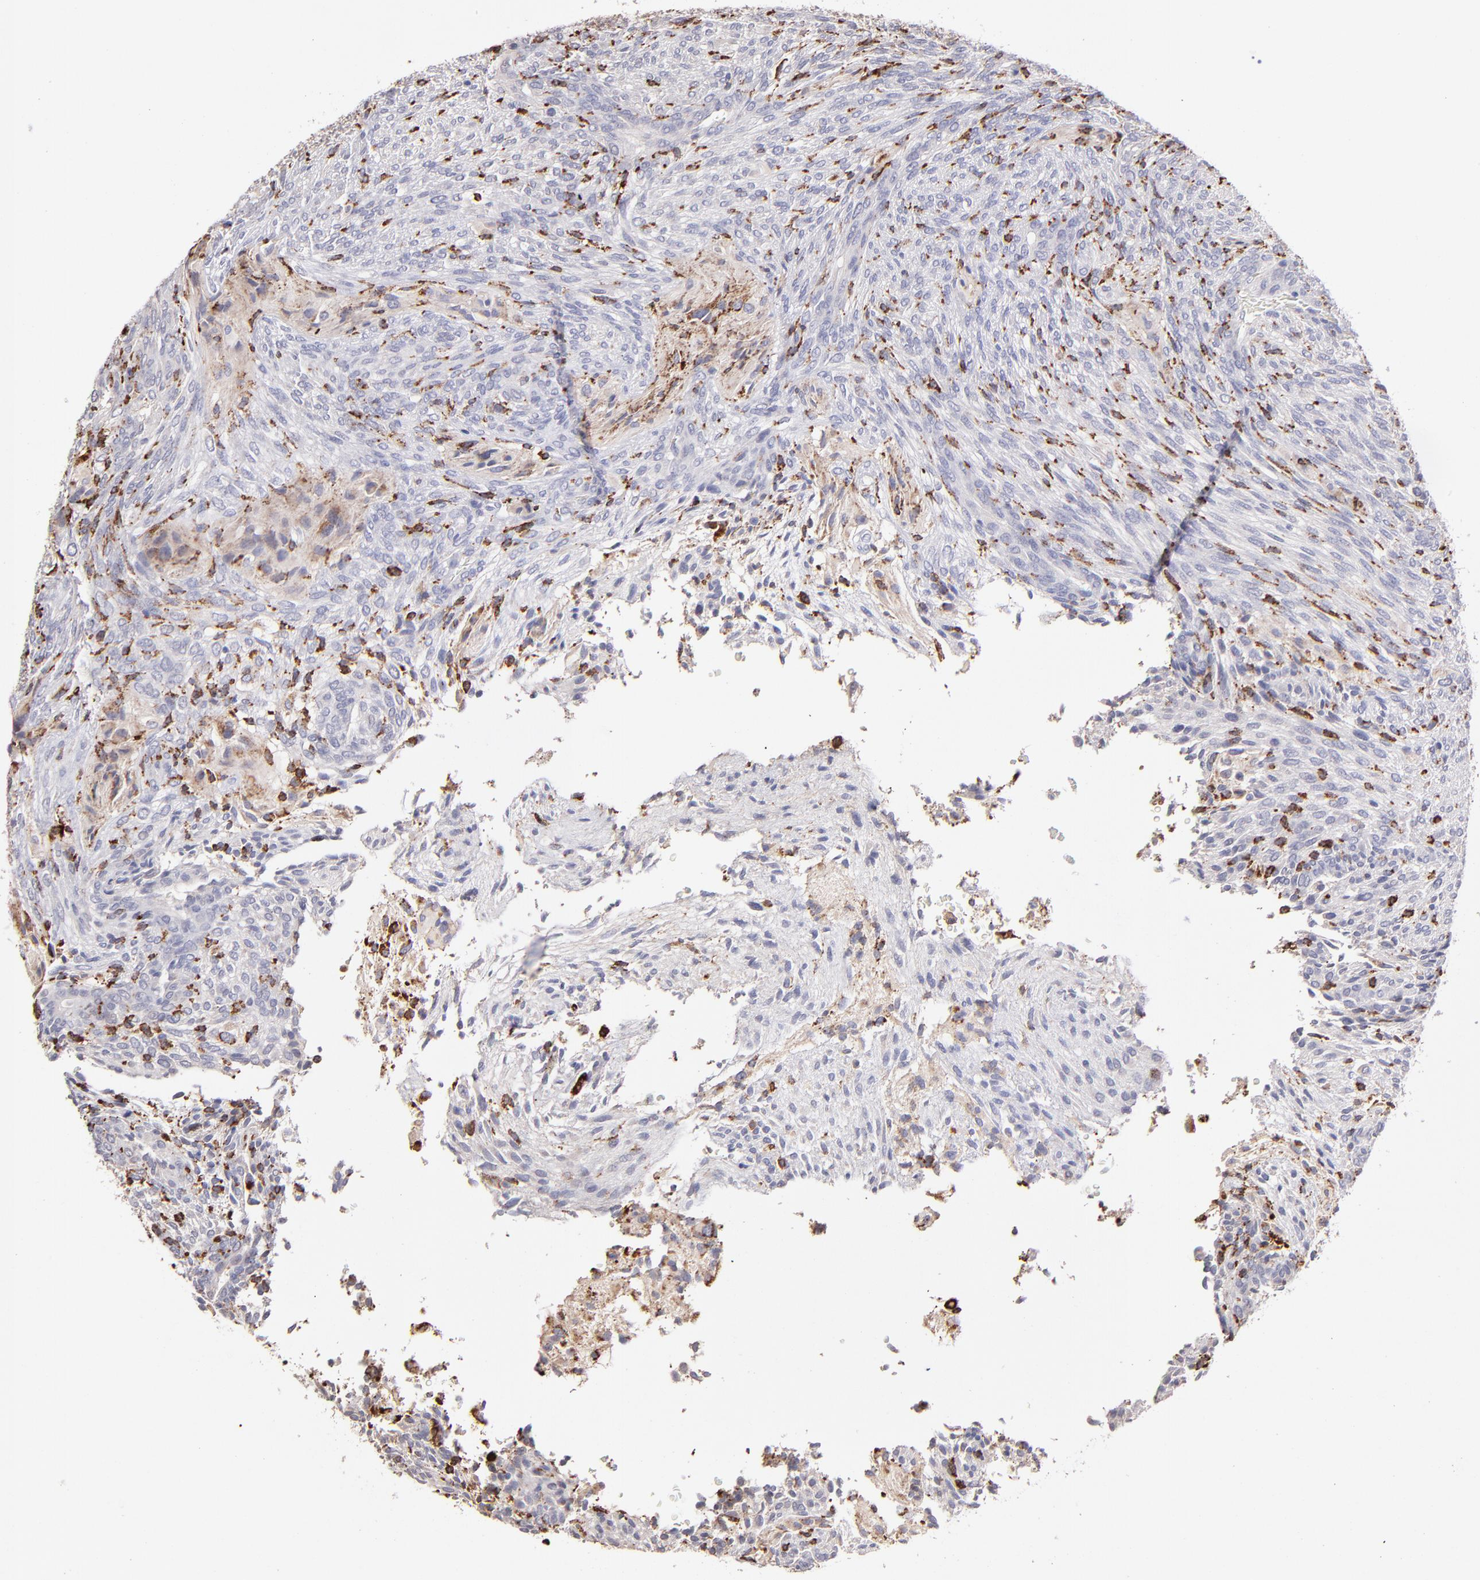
{"staining": {"intensity": "strong", "quantity": "<25%", "location": "cytoplasmic/membranous"}, "tissue": "glioma", "cell_type": "Tumor cells", "image_type": "cancer", "snomed": [{"axis": "morphology", "description": "Glioma, malignant, High grade"}, {"axis": "topography", "description": "Cerebral cortex"}], "caption": "Glioma stained with immunohistochemistry displays strong cytoplasmic/membranous positivity in approximately <25% of tumor cells.", "gene": "GLDC", "patient": {"sex": "female", "age": 55}}